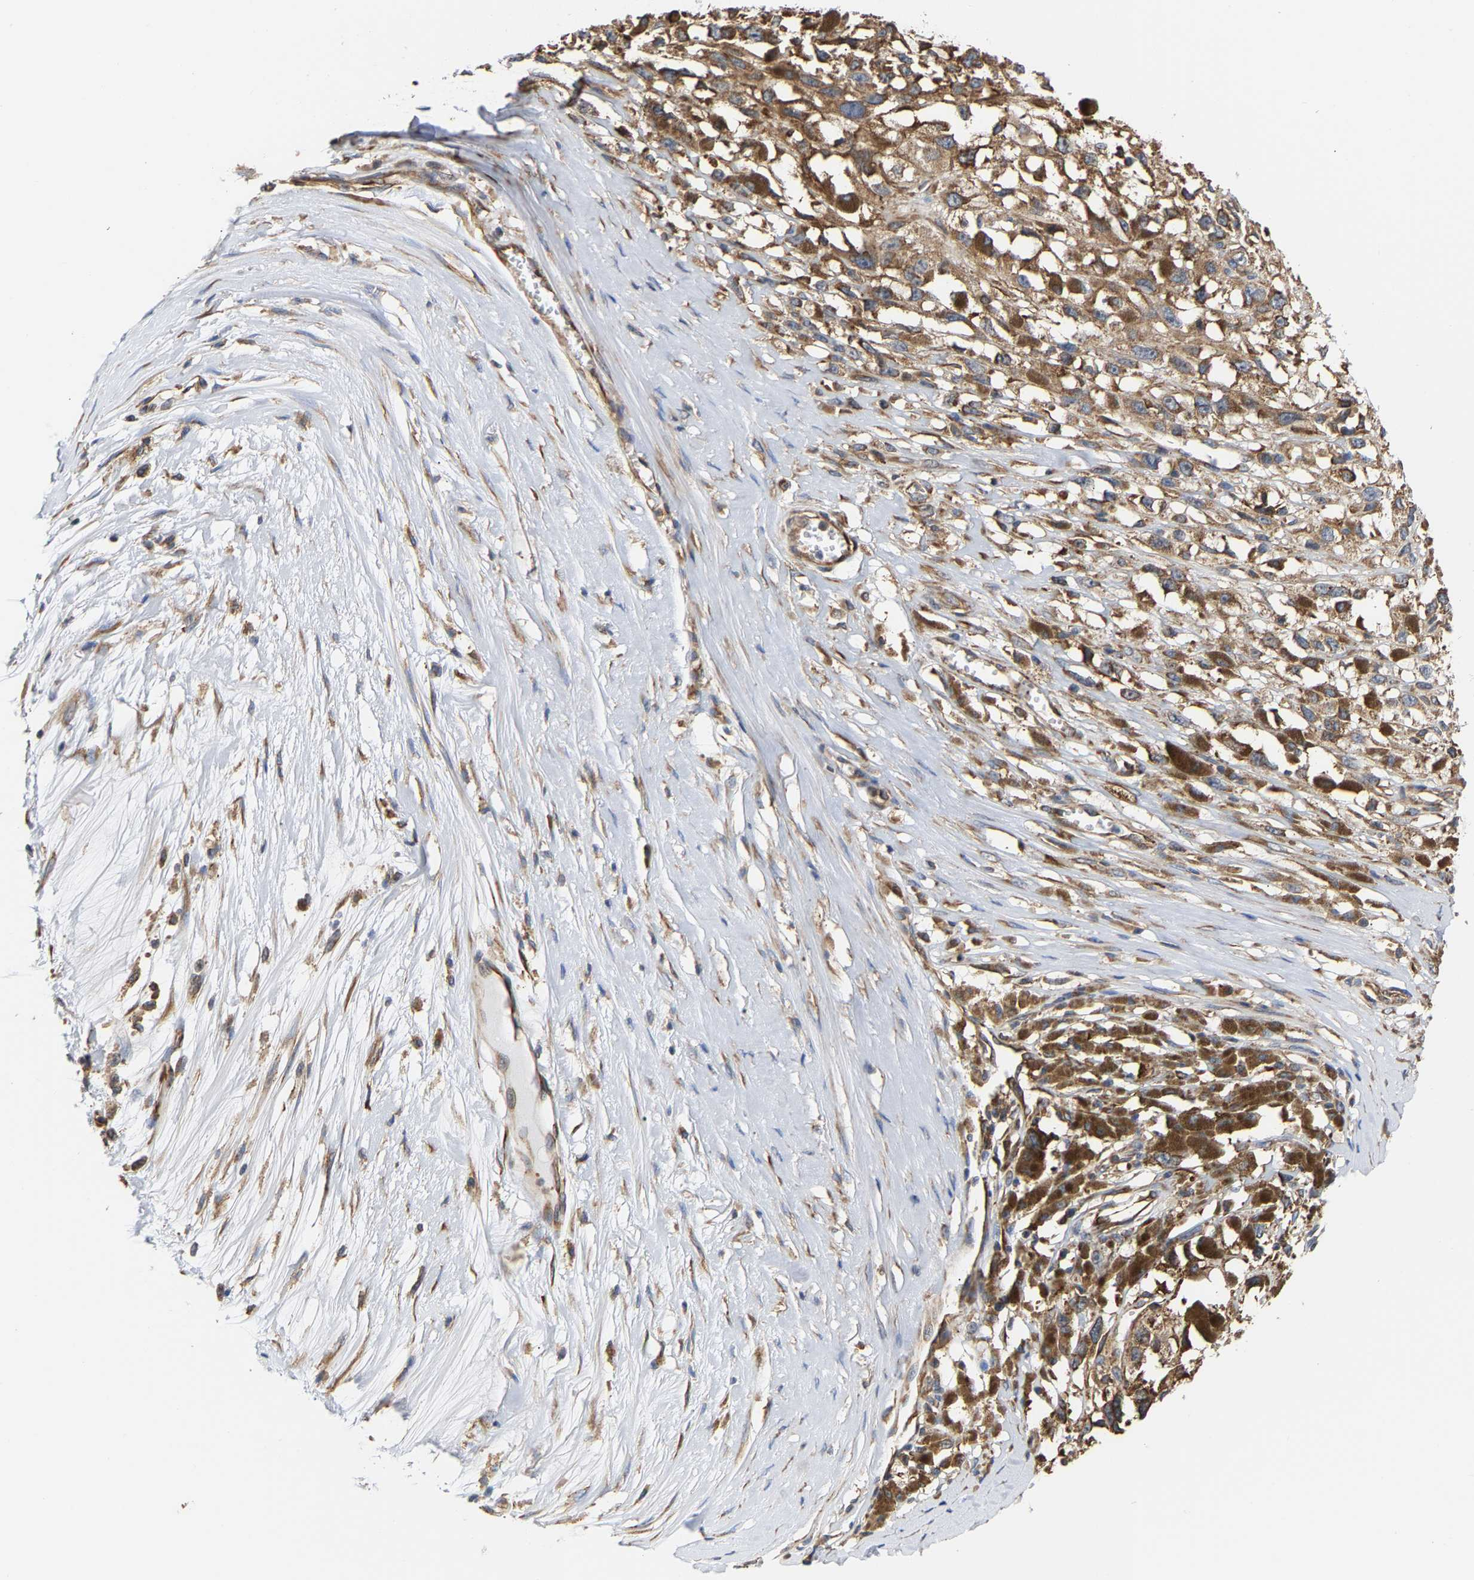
{"staining": {"intensity": "moderate", "quantity": ">75%", "location": "cytoplasmic/membranous"}, "tissue": "melanoma", "cell_type": "Tumor cells", "image_type": "cancer", "snomed": [{"axis": "morphology", "description": "Malignant melanoma, Metastatic site"}, {"axis": "topography", "description": "Lymph node"}], "caption": "Human malignant melanoma (metastatic site) stained with a protein marker exhibits moderate staining in tumor cells.", "gene": "ARAP1", "patient": {"sex": "male", "age": 59}}